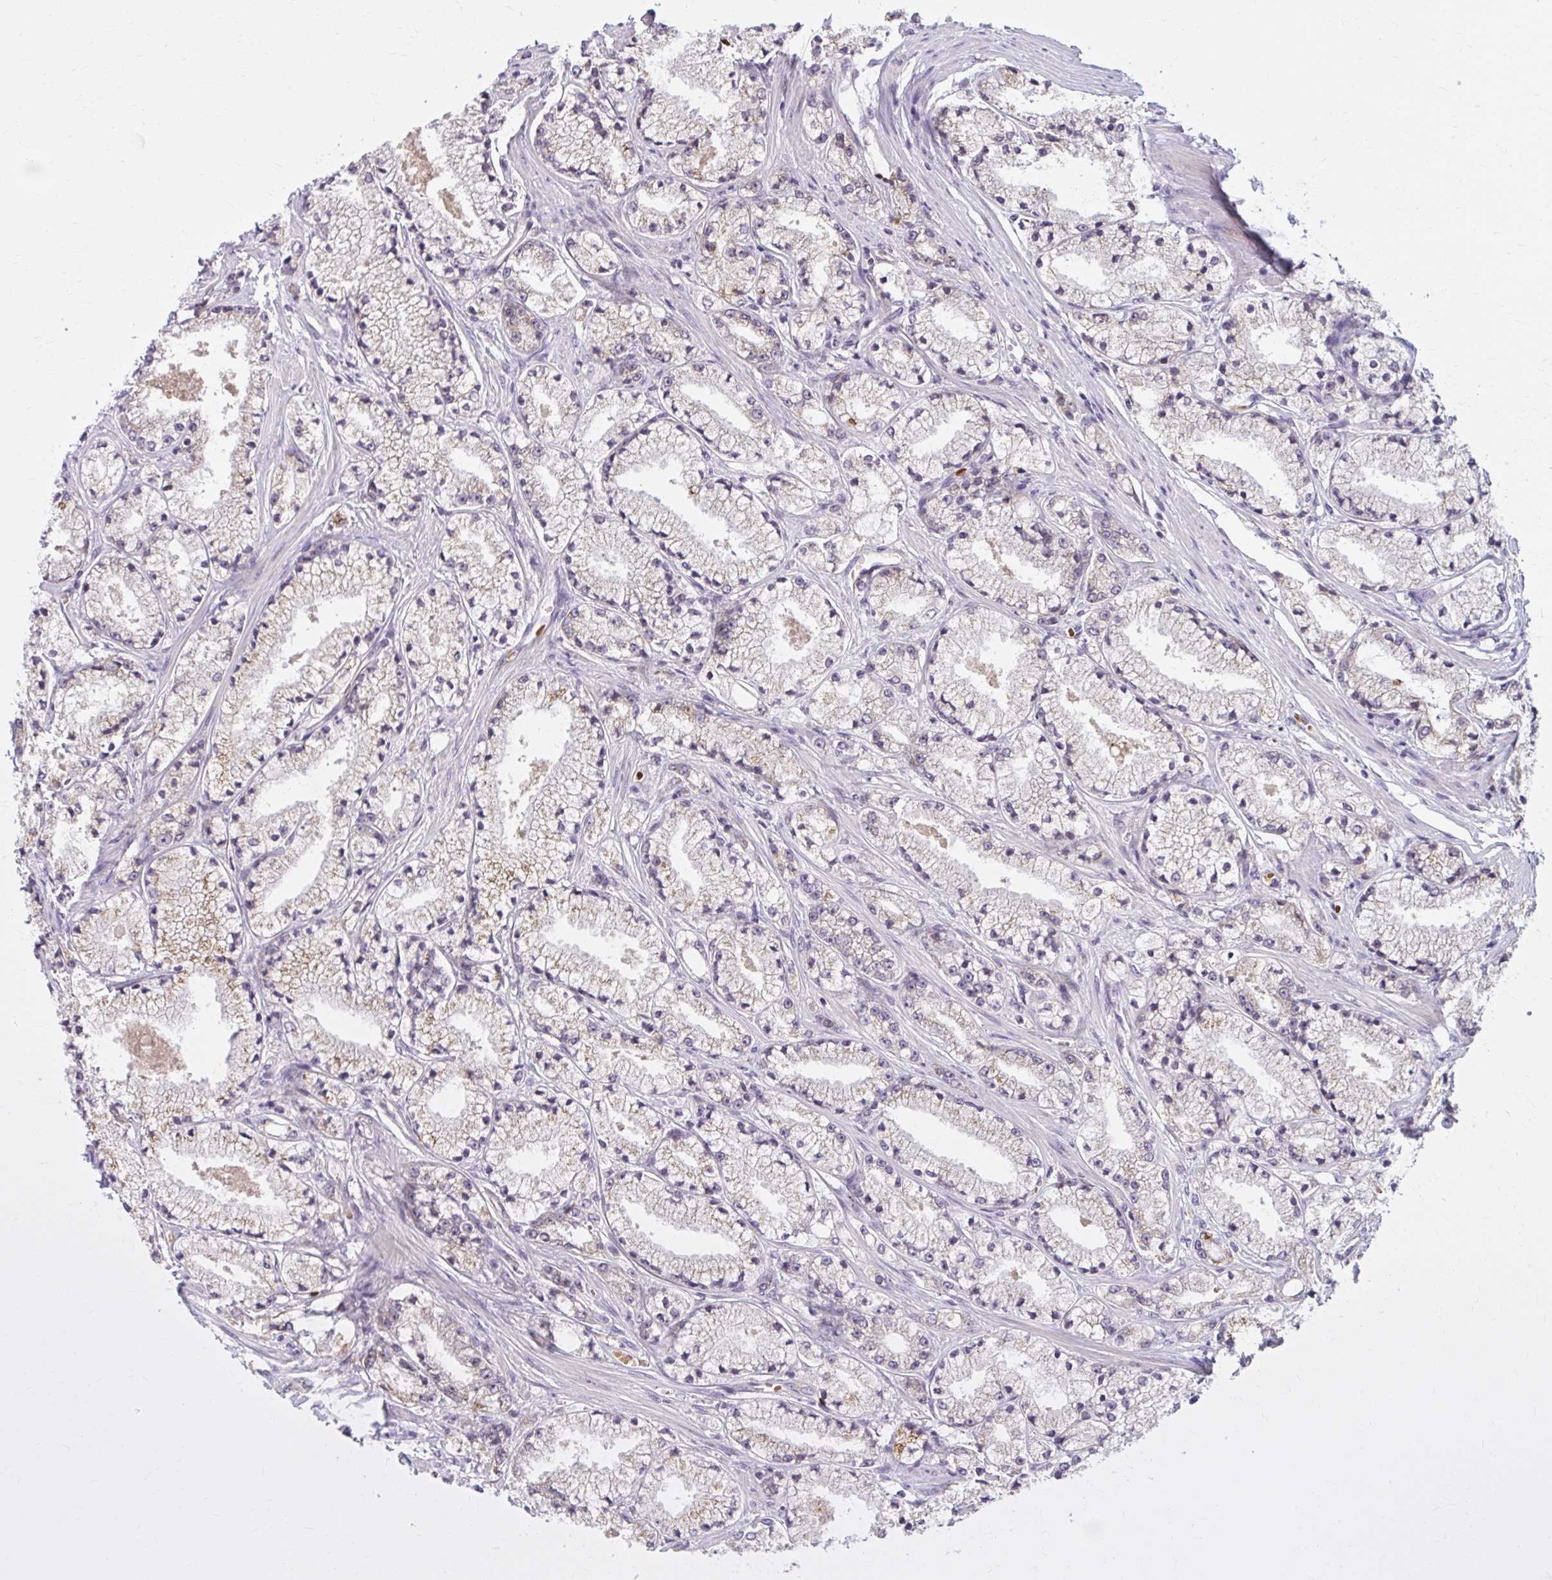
{"staining": {"intensity": "weak", "quantity": "25%-75%", "location": "cytoplasmic/membranous"}, "tissue": "prostate cancer", "cell_type": "Tumor cells", "image_type": "cancer", "snomed": [{"axis": "morphology", "description": "Adenocarcinoma, High grade"}, {"axis": "topography", "description": "Prostate"}], "caption": "High-grade adenocarcinoma (prostate) stained with immunohistochemistry shows weak cytoplasmic/membranous expression in about 25%-75% of tumor cells.", "gene": "SNF8", "patient": {"sex": "male", "age": 63}}